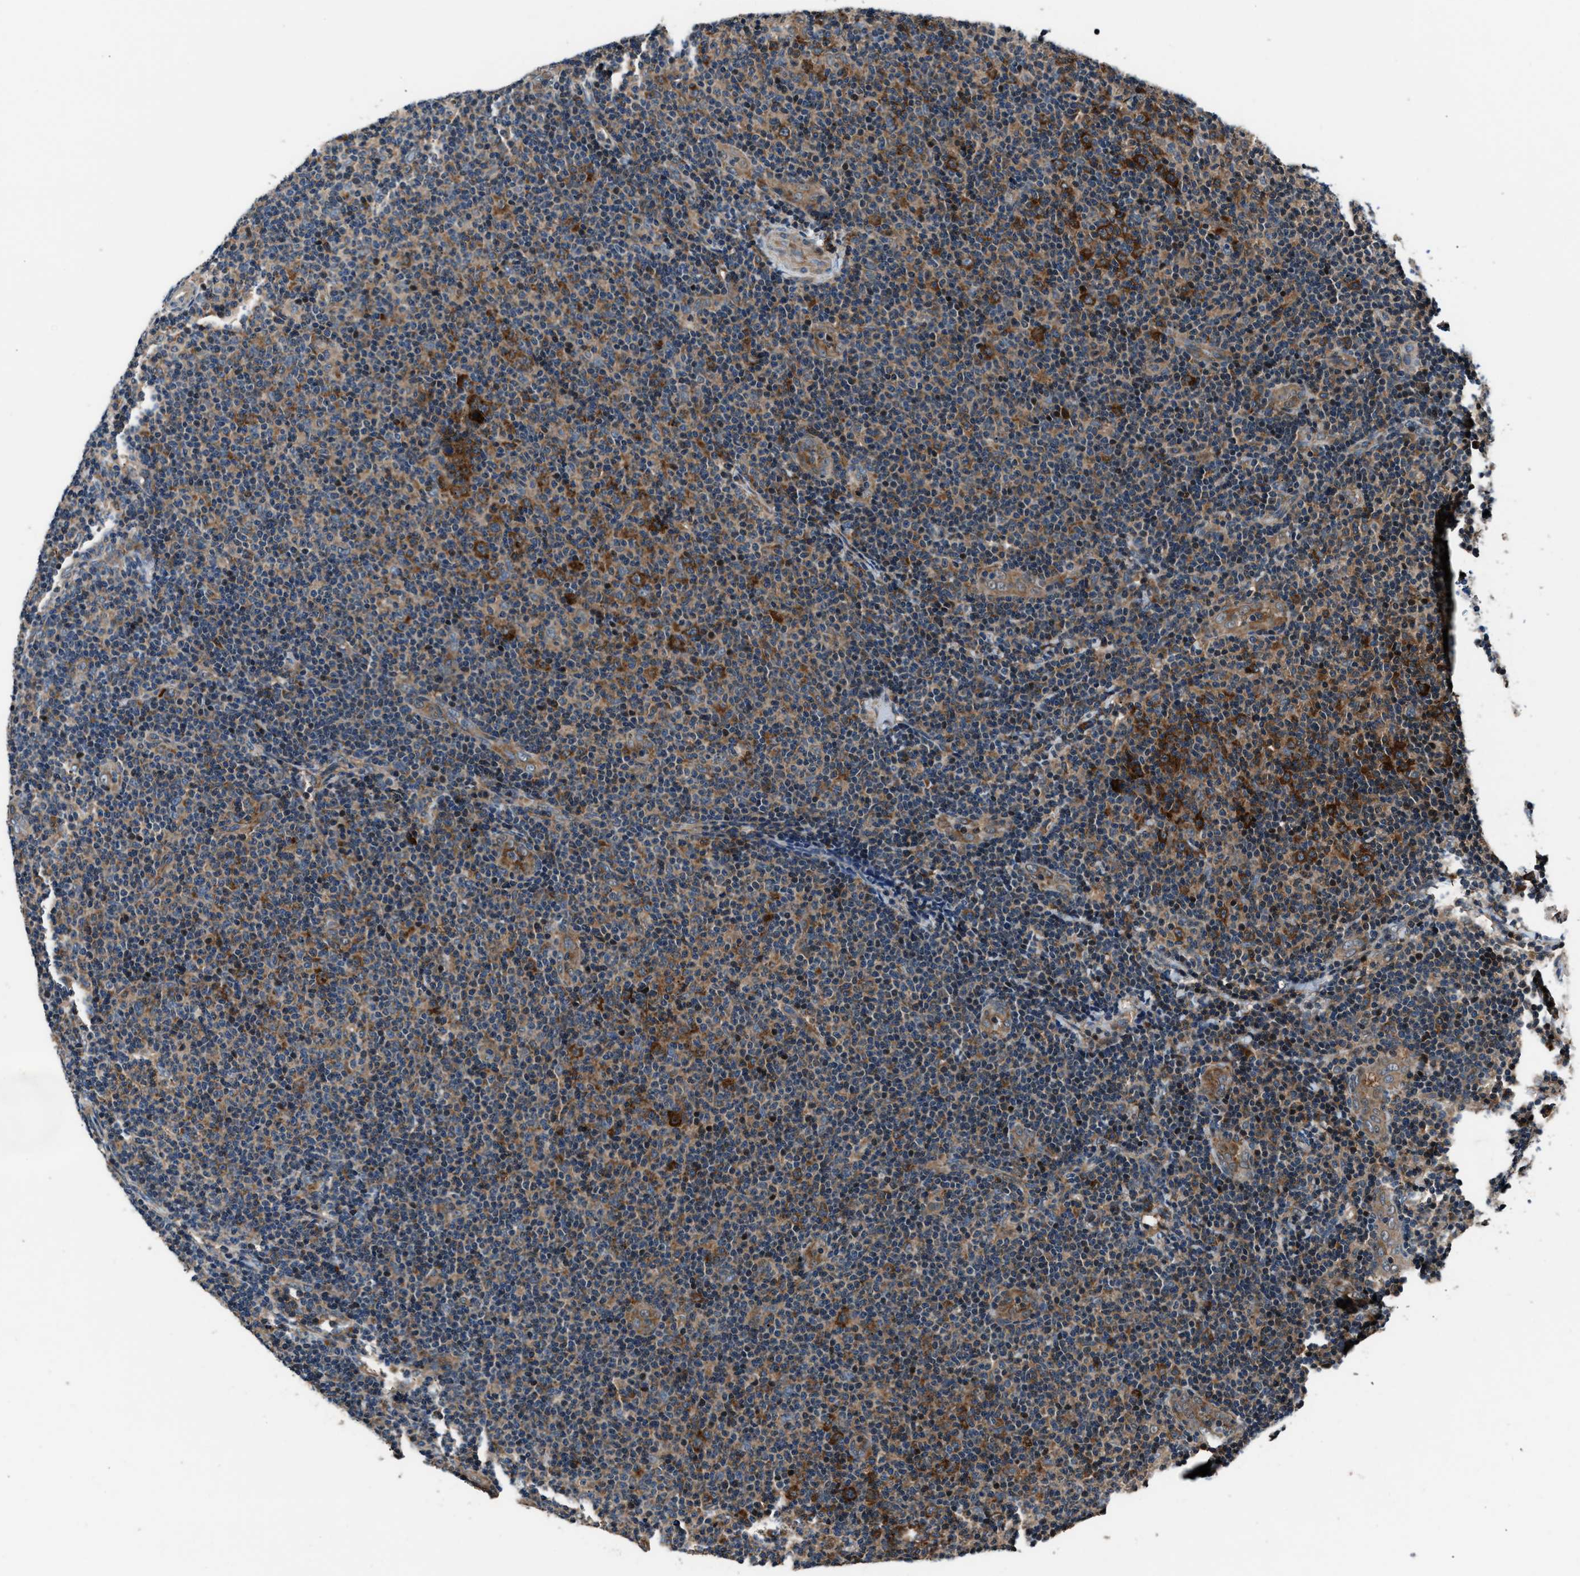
{"staining": {"intensity": "moderate", "quantity": "25%-75%", "location": "cytoplasmic/membranous"}, "tissue": "lymphoma", "cell_type": "Tumor cells", "image_type": "cancer", "snomed": [{"axis": "morphology", "description": "Malignant lymphoma, non-Hodgkin's type, Low grade"}, {"axis": "topography", "description": "Lymph node"}], "caption": "Protein analysis of lymphoma tissue shows moderate cytoplasmic/membranous expression in approximately 25%-75% of tumor cells. The staining was performed using DAB (3,3'-diaminobenzidine), with brown indicating positive protein expression. Nuclei are stained blue with hematoxylin.", "gene": "IMPDH2", "patient": {"sex": "male", "age": 83}}